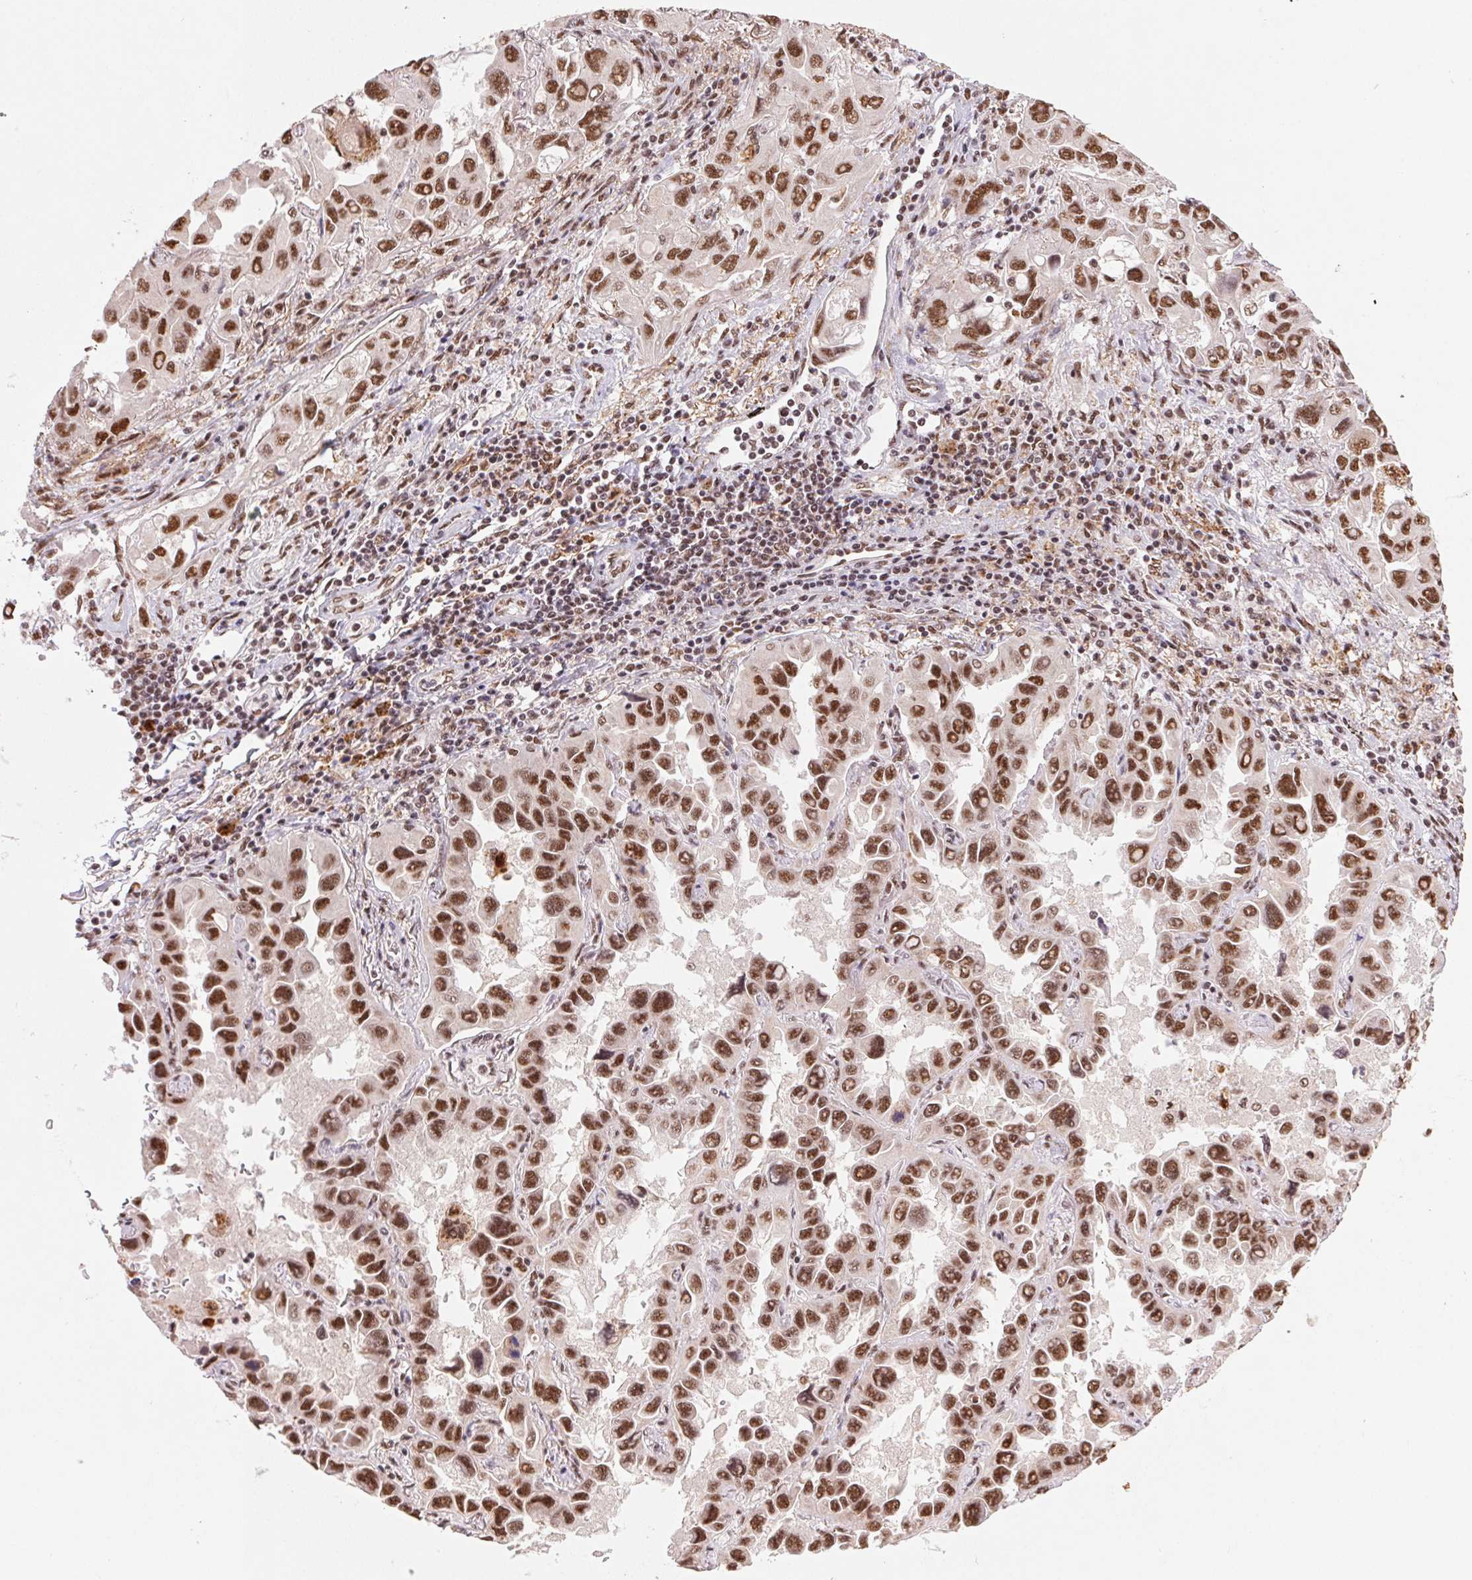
{"staining": {"intensity": "strong", "quantity": ">75%", "location": "nuclear"}, "tissue": "lung cancer", "cell_type": "Tumor cells", "image_type": "cancer", "snomed": [{"axis": "morphology", "description": "Adenocarcinoma, NOS"}, {"axis": "topography", "description": "Lung"}], "caption": "Immunohistochemistry (IHC) (DAB) staining of lung cancer reveals strong nuclear protein positivity in about >75% of tumor cells.", "gene": "SNRPG", "patient": {"sex": "male", "age": 64}}